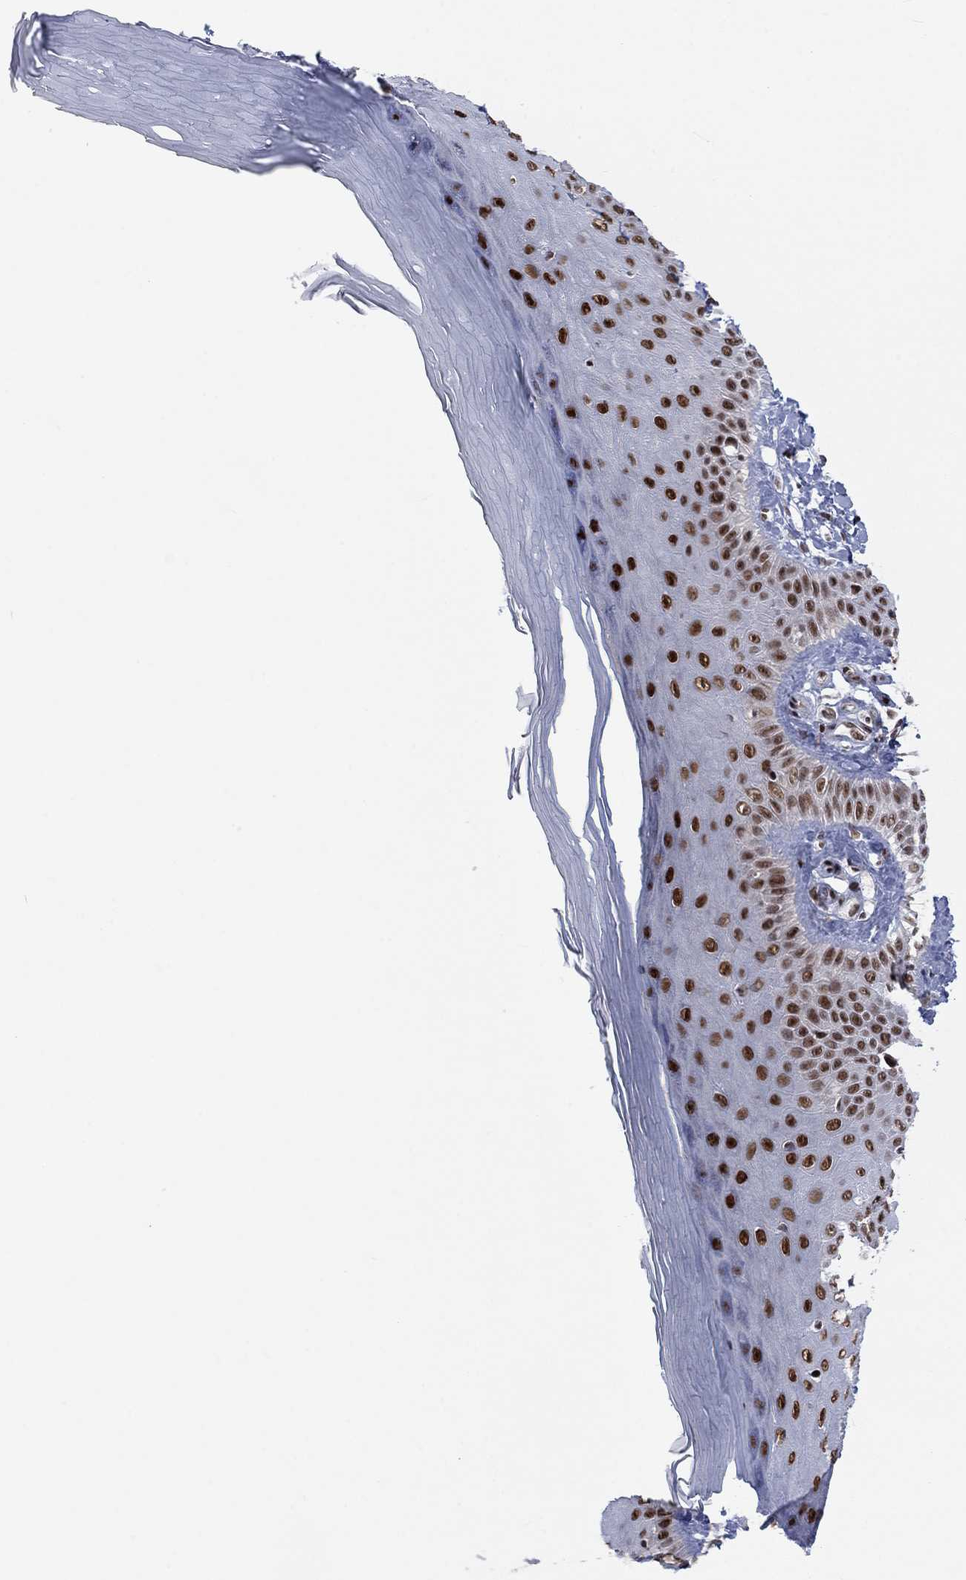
{"staining": {"intensity": "negative", "quantity": "none", "location": "none"}, "tissue": "skin", "cell_type": "Fibroblasts", "image_type": "normal", "snomed": [{"axis": "morphology", "description": "Normal tissue, NOS"}, {"axis": "morphology", "description": "Inflammation, NOS"}, {"axis": "morphology", "description": "Fibrosis, NOS"}, {"axis": "topography", "description": "Skin"}], "caption": "An image of human skin is negative for staining in fibroblasts. (DAB (3,3'-diaminobenzidine) IHC with hematoxylin counter stain).", "gene": "FYTTD1", "patient": {"sex": "male", "age": 71}}